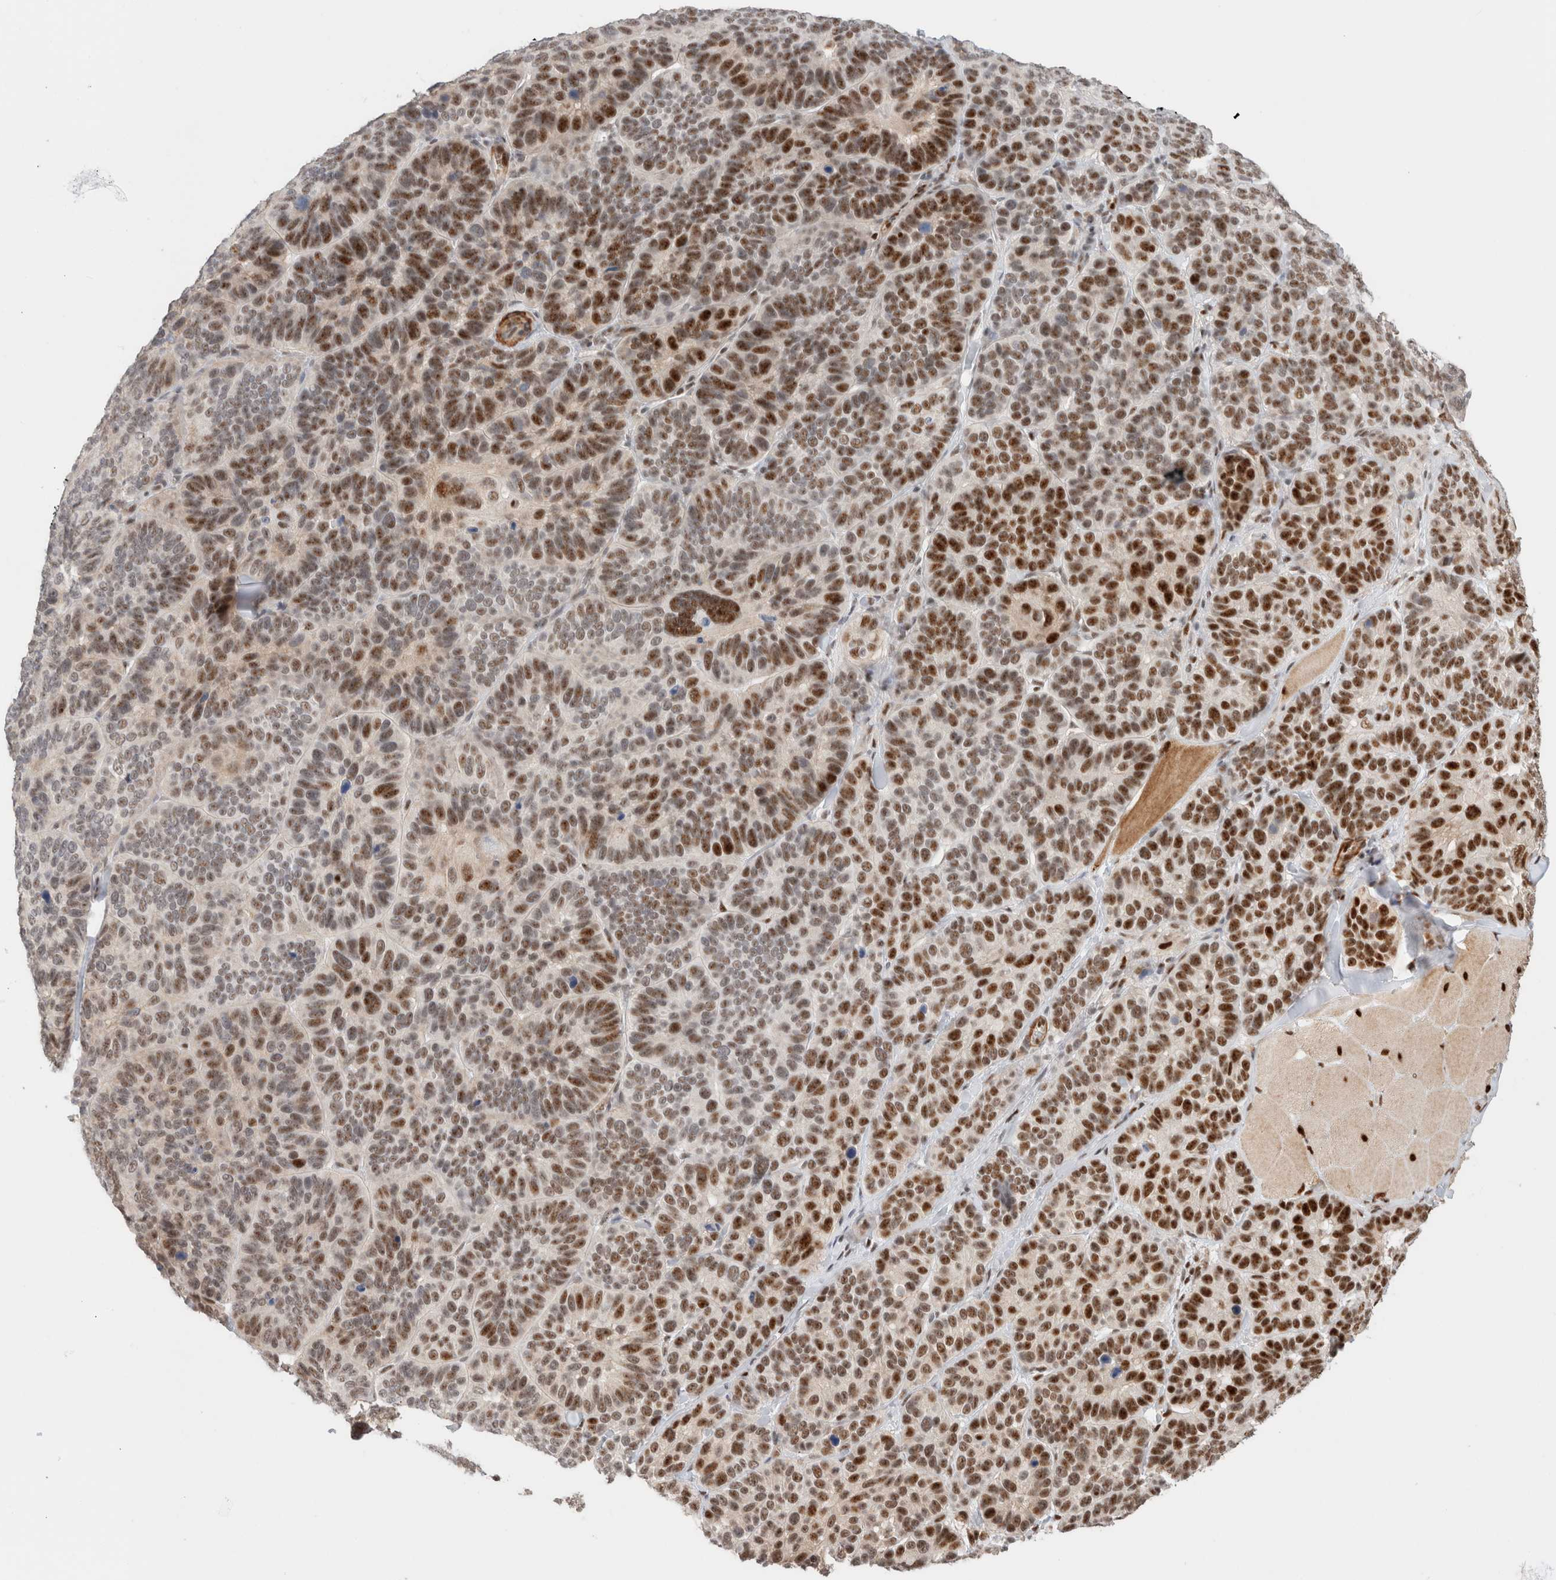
{"staining": {"intensity": "strong", "quantity": ">75%", "location": "nuclear"}, "tissue": "skin cancer", "cell_type": "Tumor cells", "image_type": "cancer", "snomed": [{"axis": "morphology", "description": "Basal cell carcinoma"}, {"axis": "topography", "description": "Skin"}], "caption": "Strong nuclear protein expression is present in about >75% of tumor cells in skin basal cell carcinoma.", "gene": "ID3", "patient": {"sex": "male", "age": 62}}